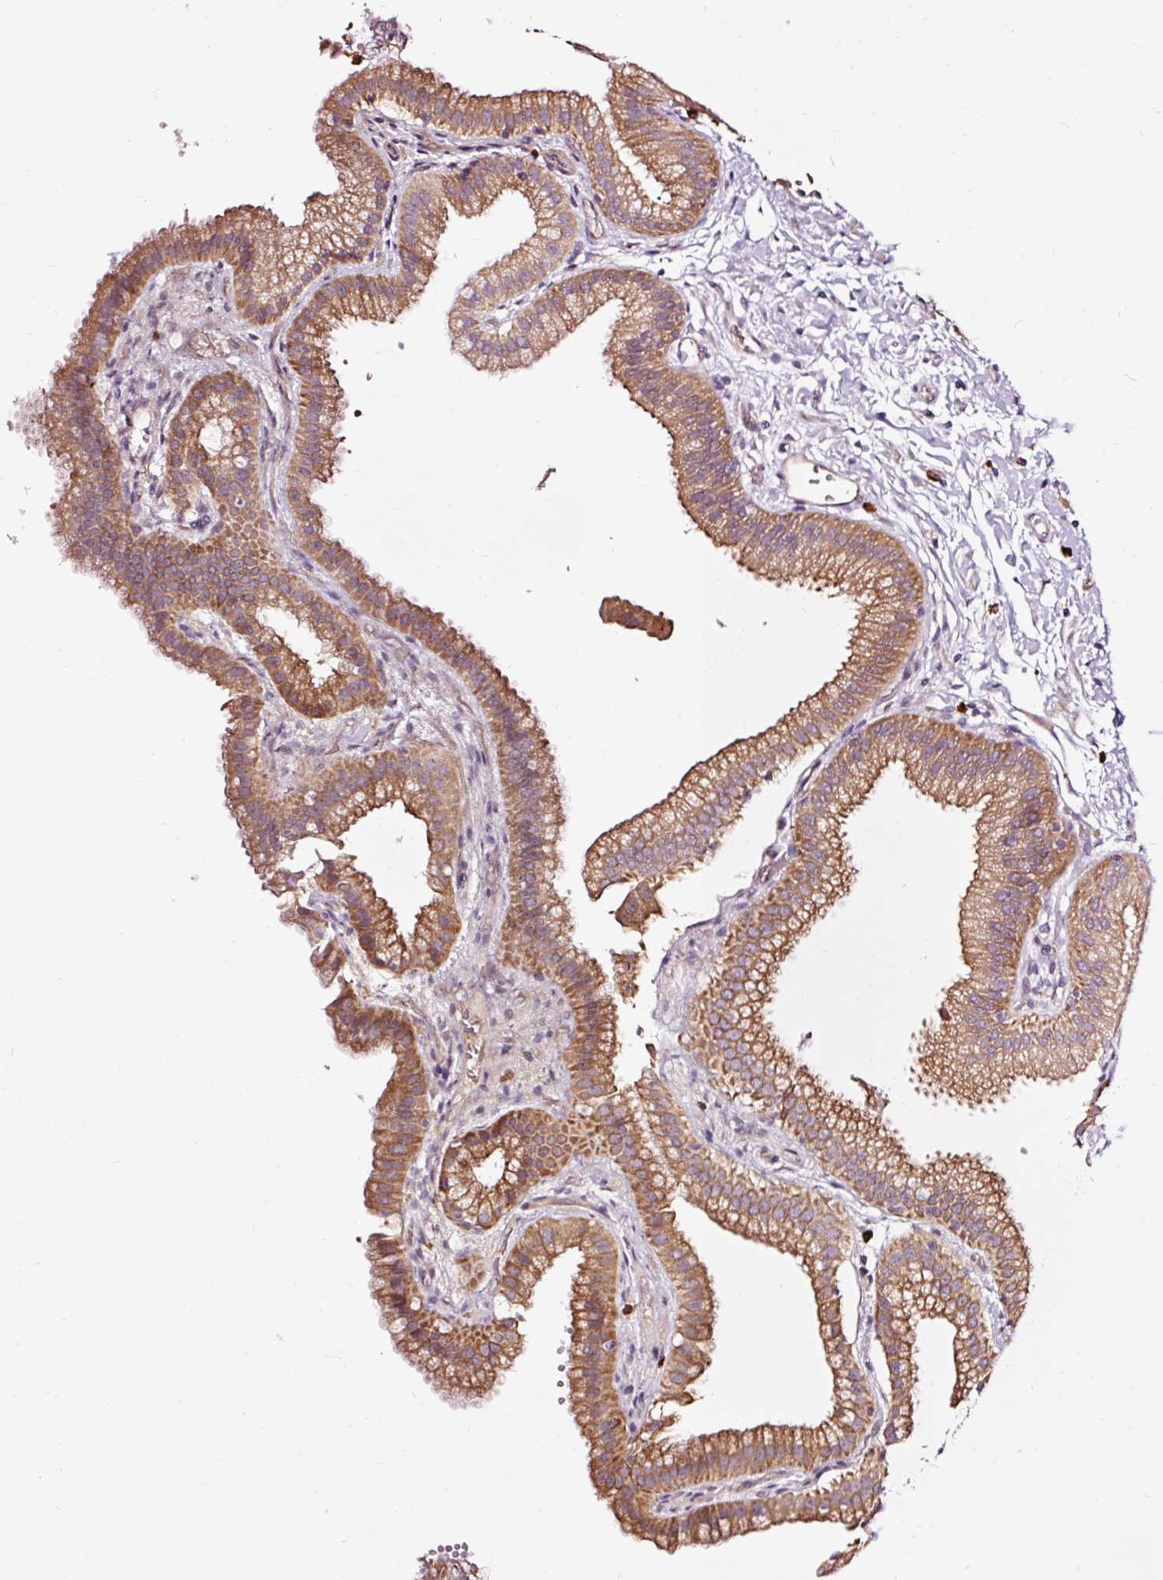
{"staining": {"intensity": "moderate", "quantity": ">75%", "location": "cytoplasmic/membranous"}, "tissue": "gallbladder", "cell_type": "Glandular cells", "image_type": "normal", "snomed": [{"axis": "morphology", "description": "Normal tissue, NOS"}, {"axis": "topography", "description": "Gallbladder"}], "caption": "A medium amount of moderate cytoplasmic/membranous staining is seen in approximately >75% of glandular cells in unremarkable gallbladder.", "gene": "UTP14A", "patient": {"sex": "female", "age": 63}}